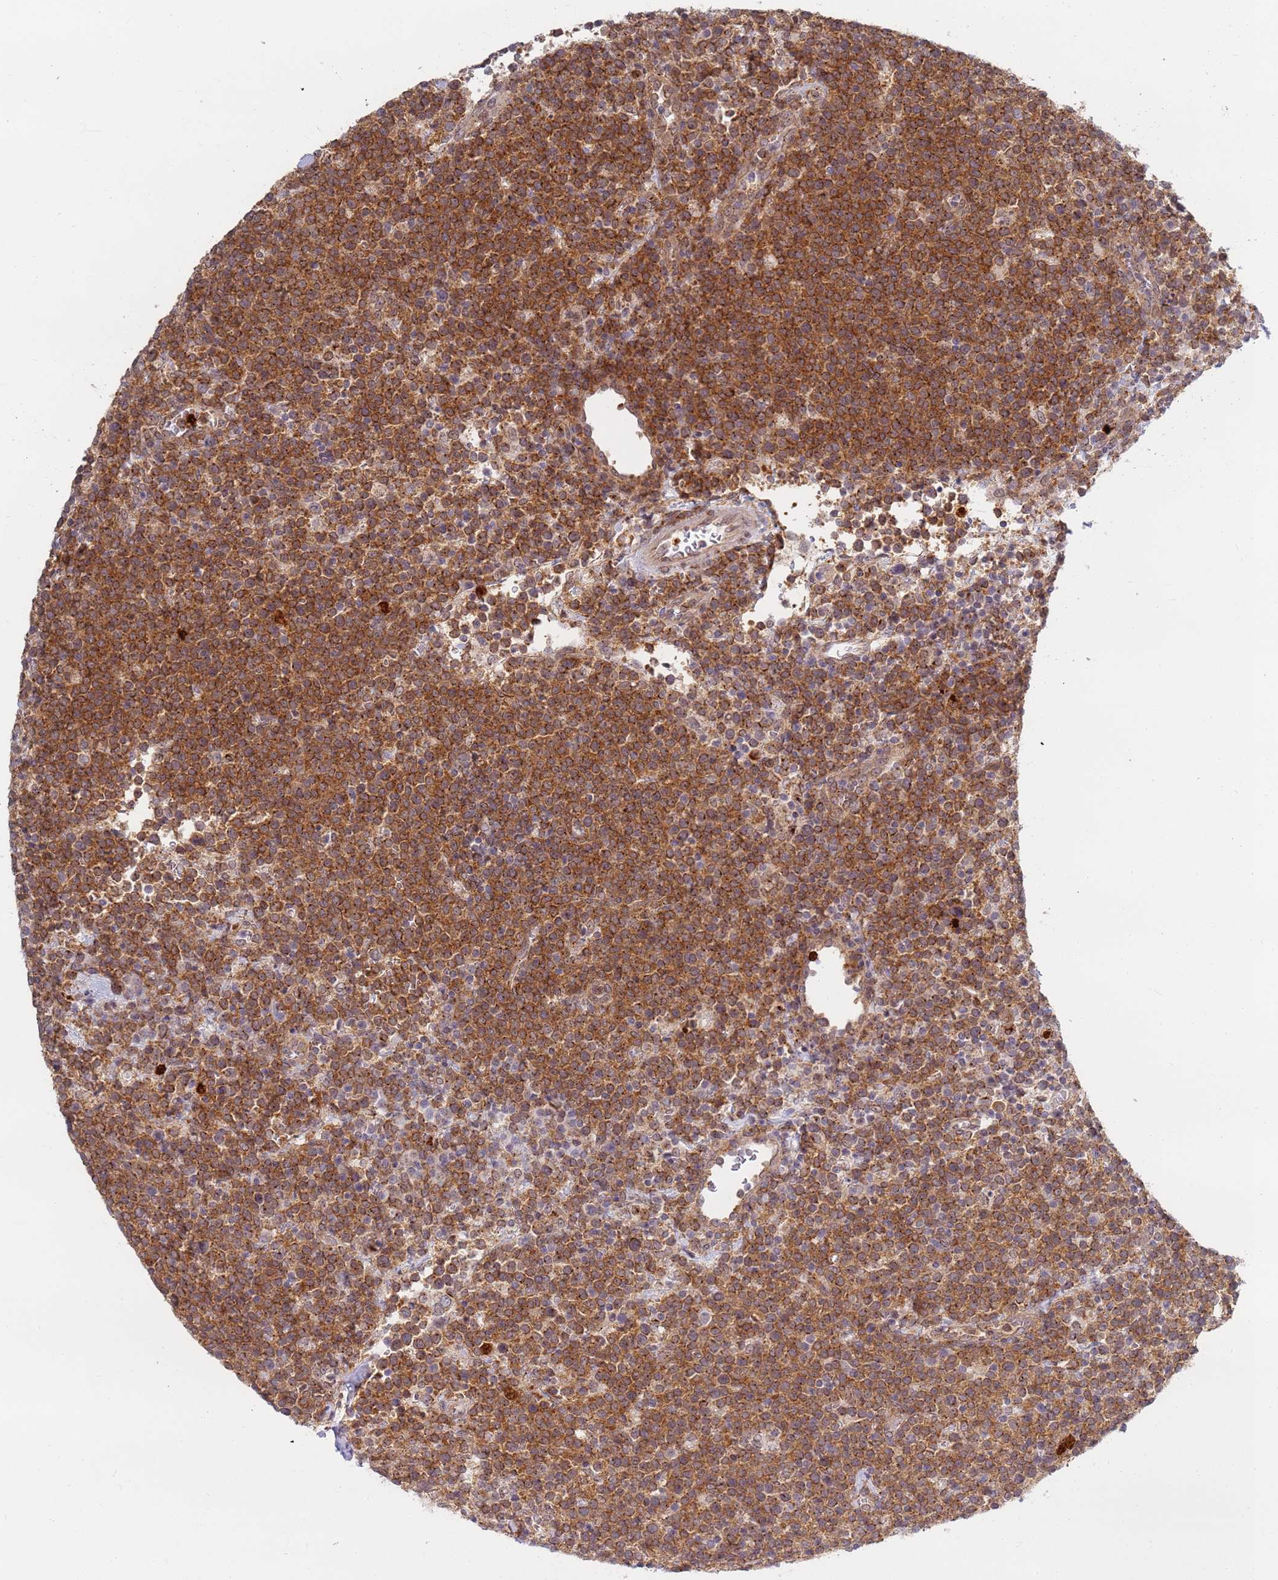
{"staining": {"intensity": "strong", "quantity": ">75%", "location": "cytoplasmic/membranous"}, "tissue": "lymphoma", "cell_type": "Tumor cells", "image_type": "cancer", "snomed": [{"axis": "morphology", "description": "Malignant lymphoma, non-Hodgkin's type, High grade"}, {"axis": "topography", "description": "Lymph node"}], "caption": "Human lymphoma stained for a protein (brown) exhibits strong cytoplasmic/membranous positive staining in approximately >75% of tumor cells.", "gene": "CEP170", "patient": {"sex": "male", "age": 61}}